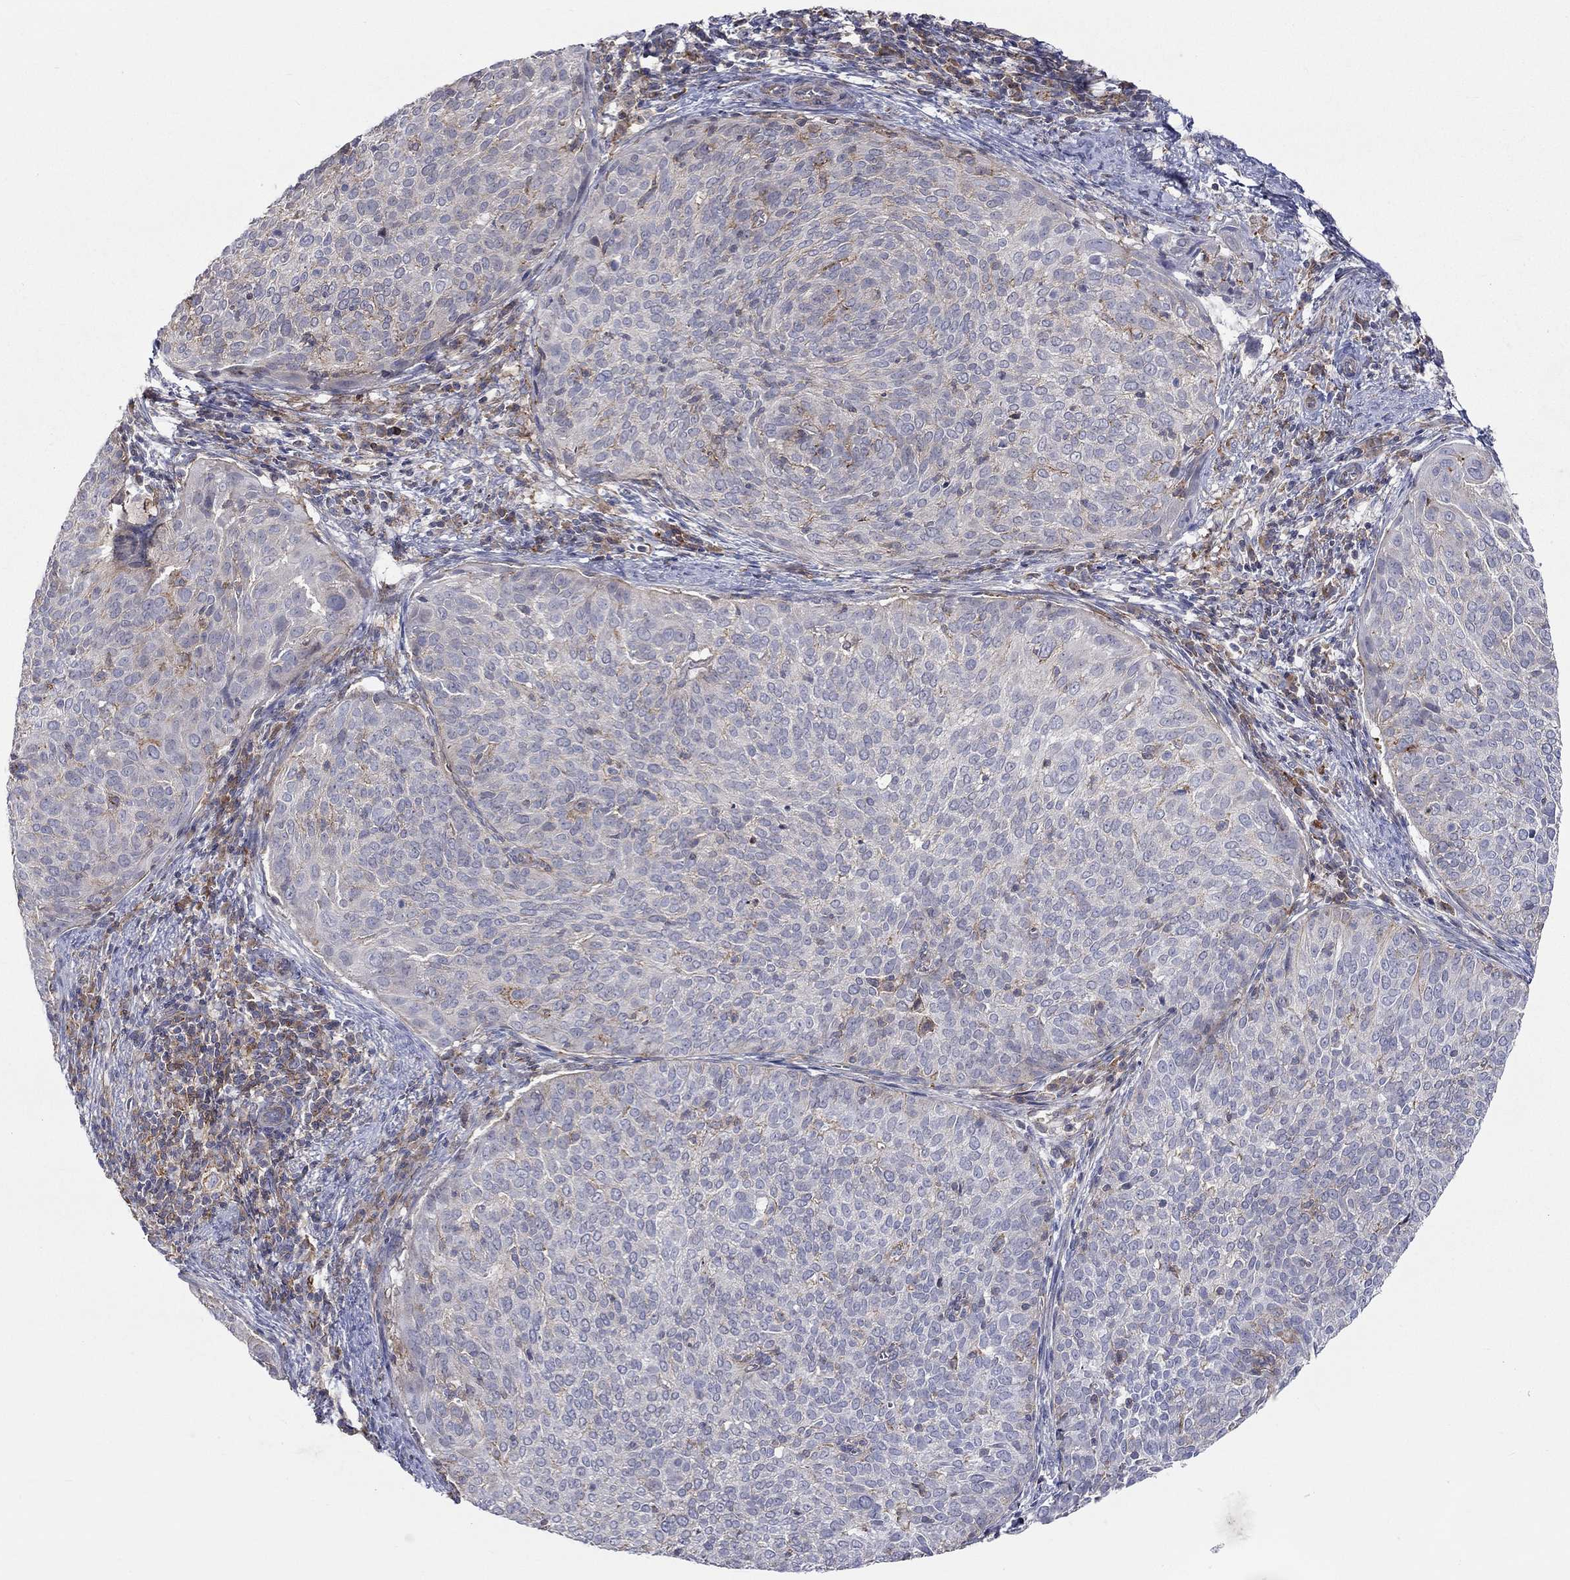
{"staining": {"intensity": "strong", "quantity": "<25%", "location": "cytoplasmic/membranous"}, "tissue": "cervical cancer", "cell_type": "Tumor cells", "image_type": "cancer", "snomed": [{"axis": "morphology", "description": "Squamous cell carcinoma, NOS"}, {"axis": "topography", "description": "Cervix"}], "caption": "Cervical cancer (squamous cell carcinoma) tissue demonstrates strong cytoplasmic/membranous expression in about <25% of tumor cells (brown staining indicates protein expression, while blue staining denotes nuclei).", "gene": "PCDHGA10", "patient": {"sex": "female", "age": 39}}